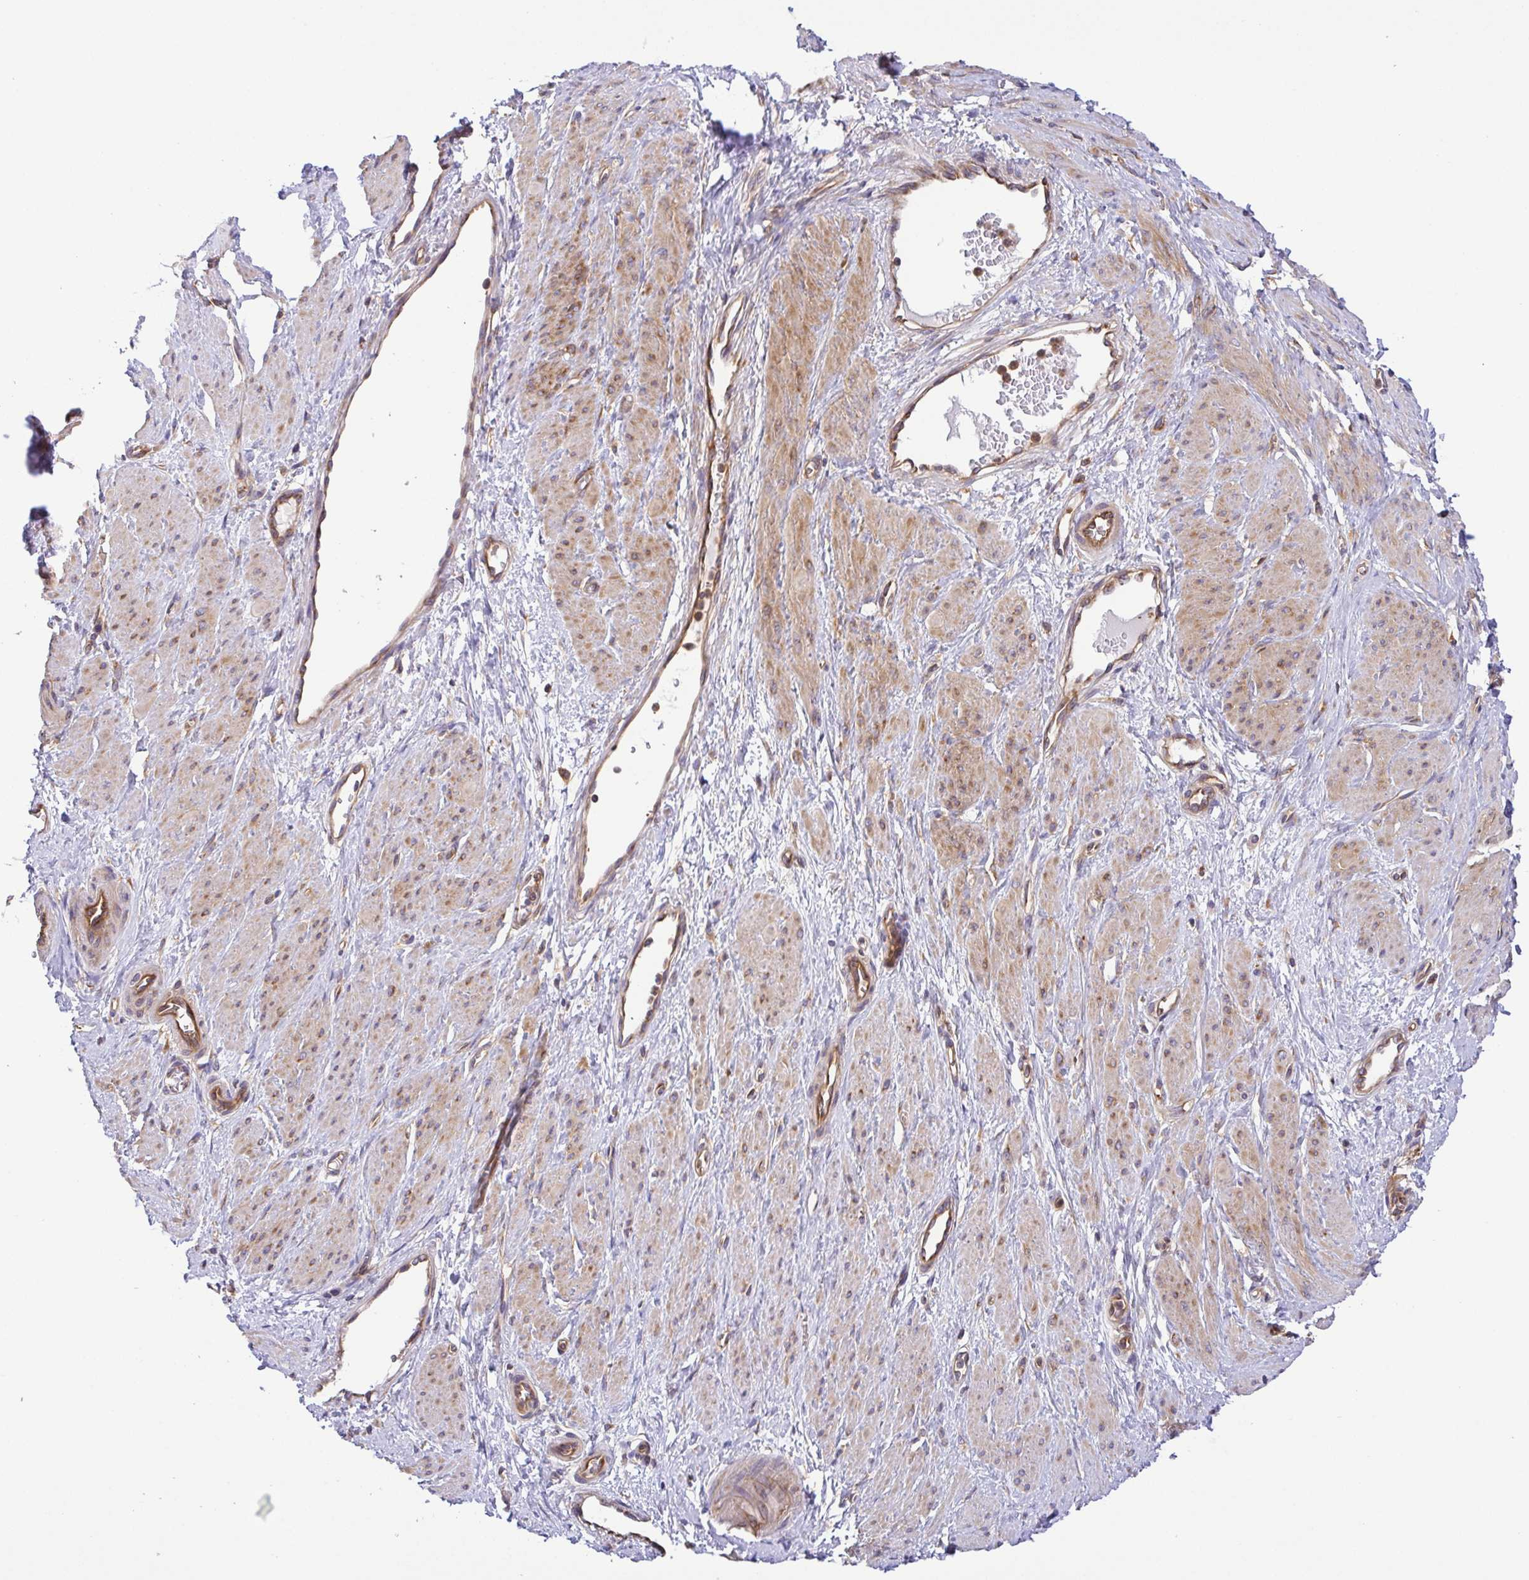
{"staining": {"intensity": "weak", "quantity": "25%-75%", "location": "cytoplasmic/membranous"}, "tissue": "smooth muscle", "cell_type": "Smooth muscle cells", "image_type": "normal", "snomed": [{"axis": "morphology", "description": "Normal tissue, NOS"}, {"axis": "topography", "description": "Smooth muscle"}, {"axis": "topography", "description": "Uterus"}], "caption": "Immunohistochemistry (IHC) staining of benign smooth muscle, which reveals low levels of weak cytoplasmic/membranous positivity in about 25%-75% of smooth muscle cells indicating weak cytoplasmic/membranous protein expression. The staining was performed using DAB (brown) for protein detection and nuclei were counterstained in hematoxylin (blue).", "gene": "KIF5B", "patient": {"sex": "female", "age": 39}}